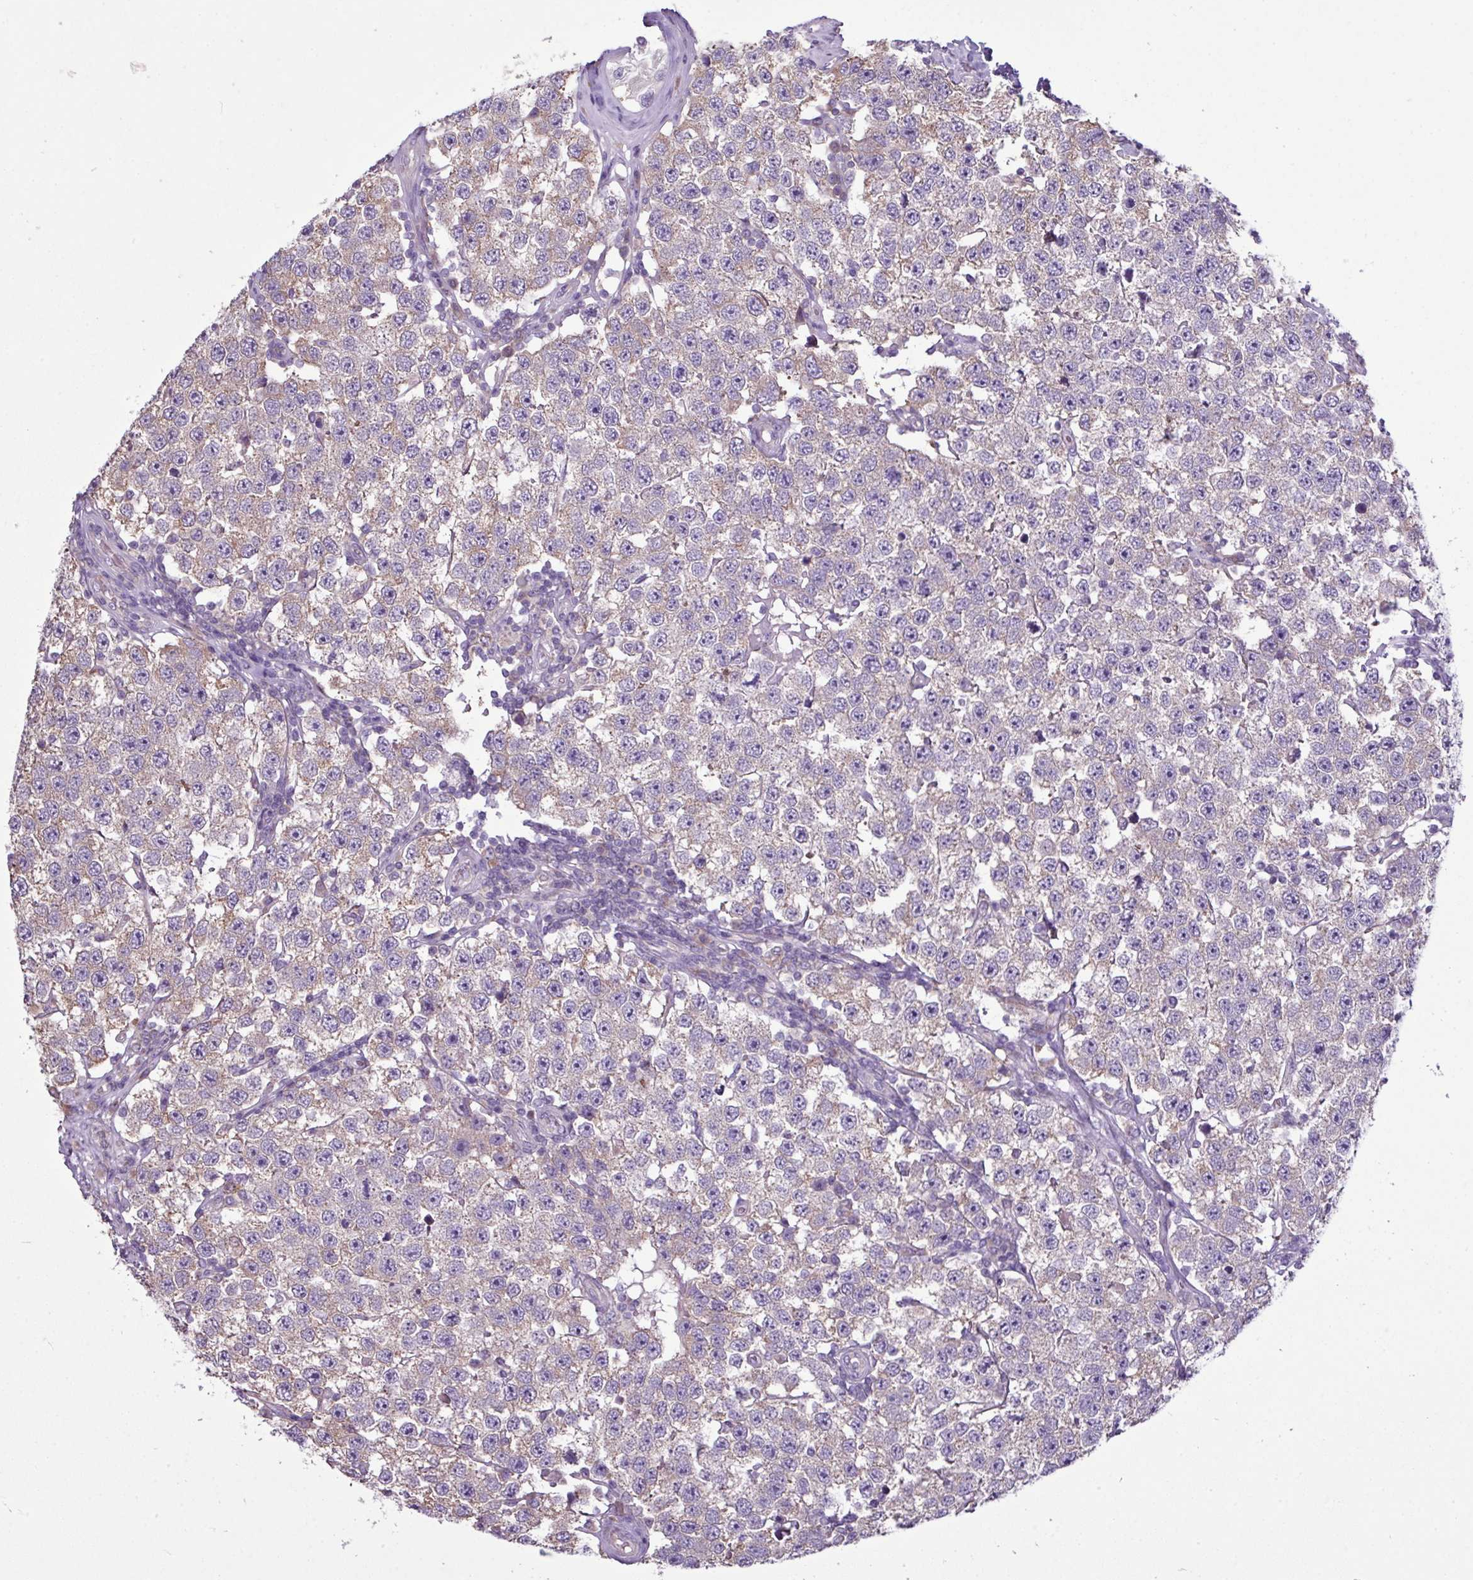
{"staining": {"intensity": "weak", "quantity": "<25%", "location": "cytoplasmic/membranous"}, "tissue": "testis cancer", "cell_type": "Tumor cells", "image_type": "cancer", "snomed": [{"axis": "morphology", "description": "Seminoma, NOS"}, {"axis": "topography", "description": "Testis"}], "caption": "Immunohistochemical staining of testis cancer (seminoma) demonstrates no significant expression in tumor cells. Brightfield microscopy of immunohistochemistry (IHC) stained with DAB (brown) and hematoxylin (blue), captured at high magnification.", "gene": "AGAP5", "patient": {"sex": "male", "age": 34}}